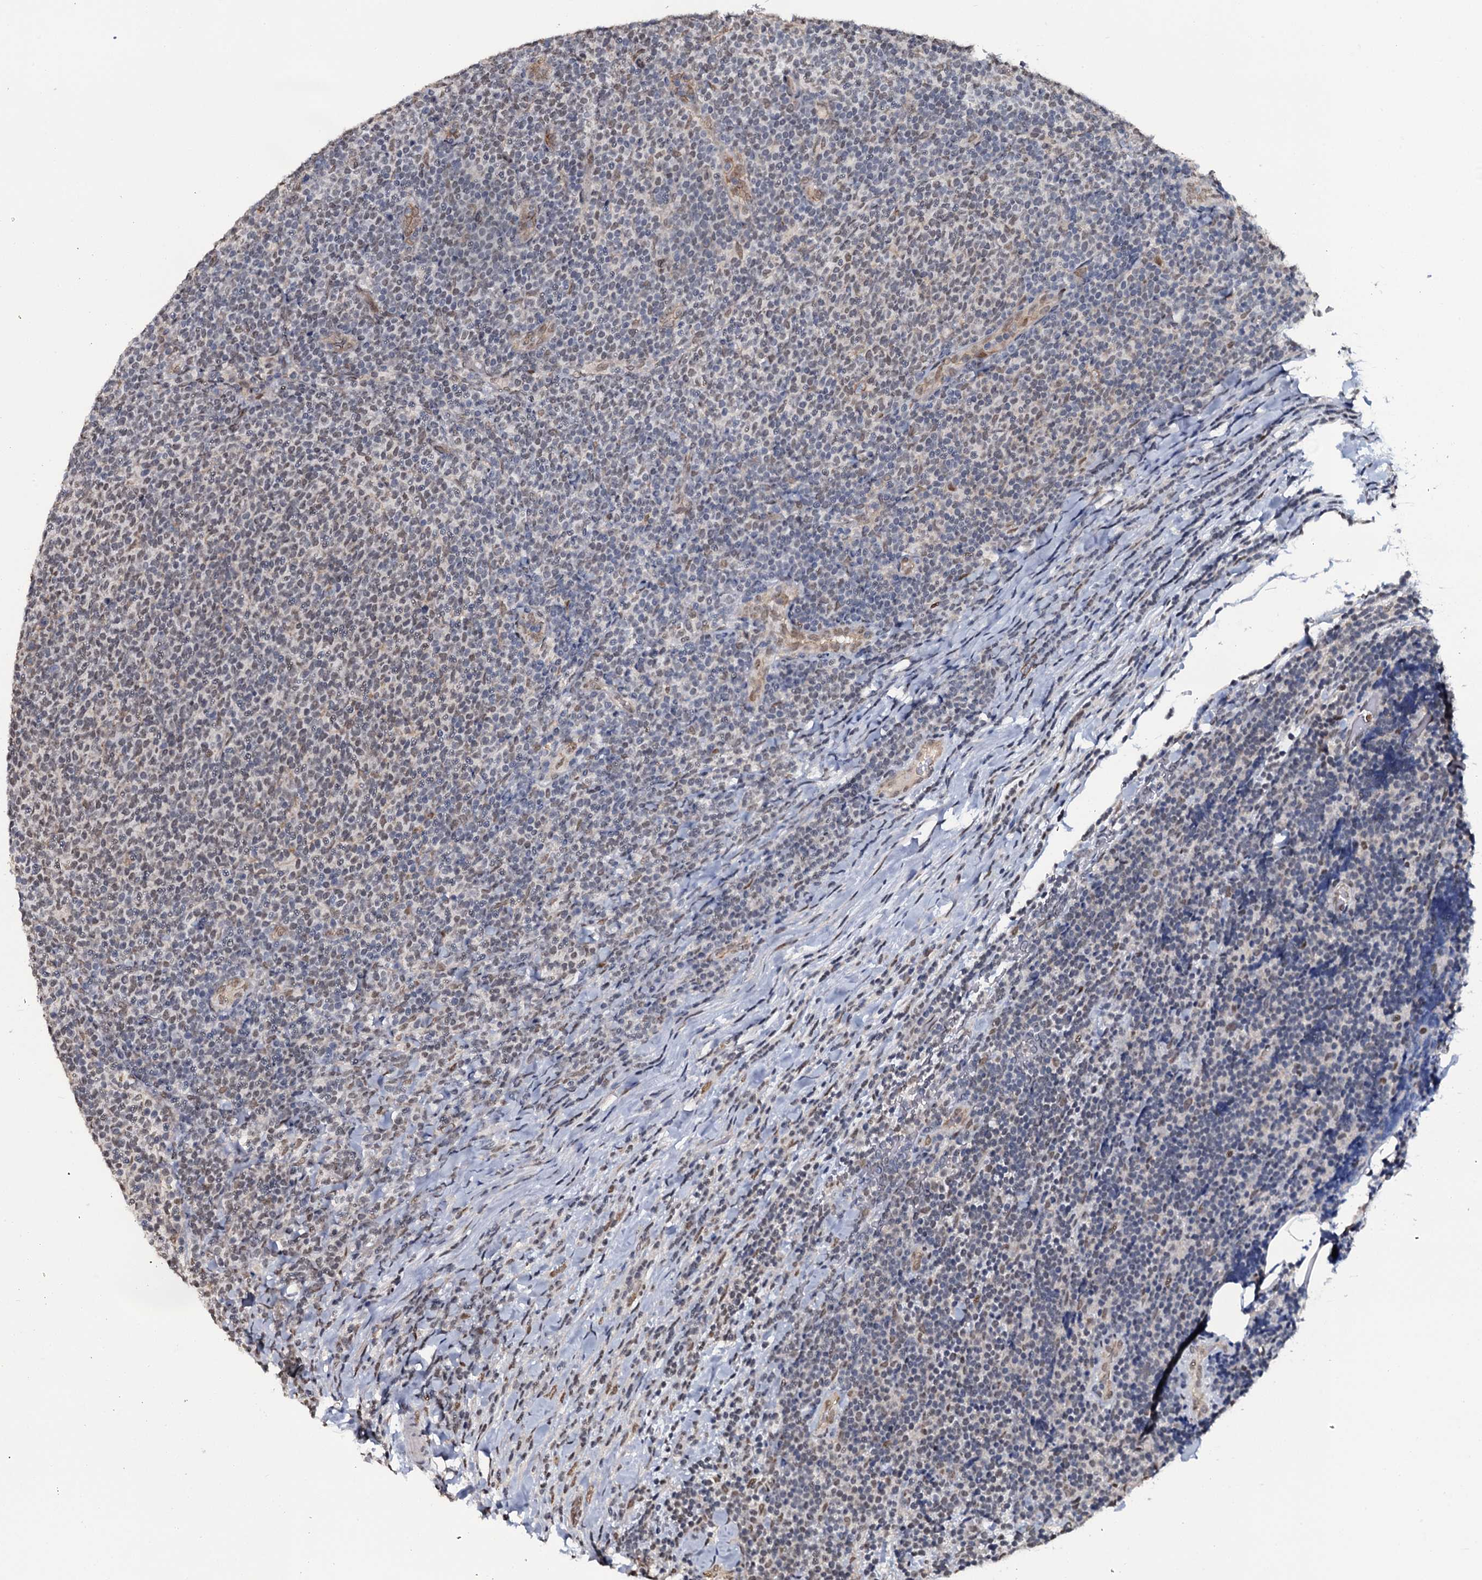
{"staining": {"intensity": "weak", "quantity": "25%-75%", "location": "nuclear"}, "tissue": "lymphoma", "cell_type": "Tumor cells", "image_type": "cancer", "snomed": [{"axis": "morphology", "description": "Malignant lymphoma, non-Hodgkin's type, Low grade"}, {"axis": "topography", "description": "Lymph node"}], "caption": "IHC (DAB) staining of human lymphoma displays weak nuclear protein expression in approximately 25%-75% of tumor cells.", "gene": "SH2D4B", "patient": {"sex": "male", "age": 66}}